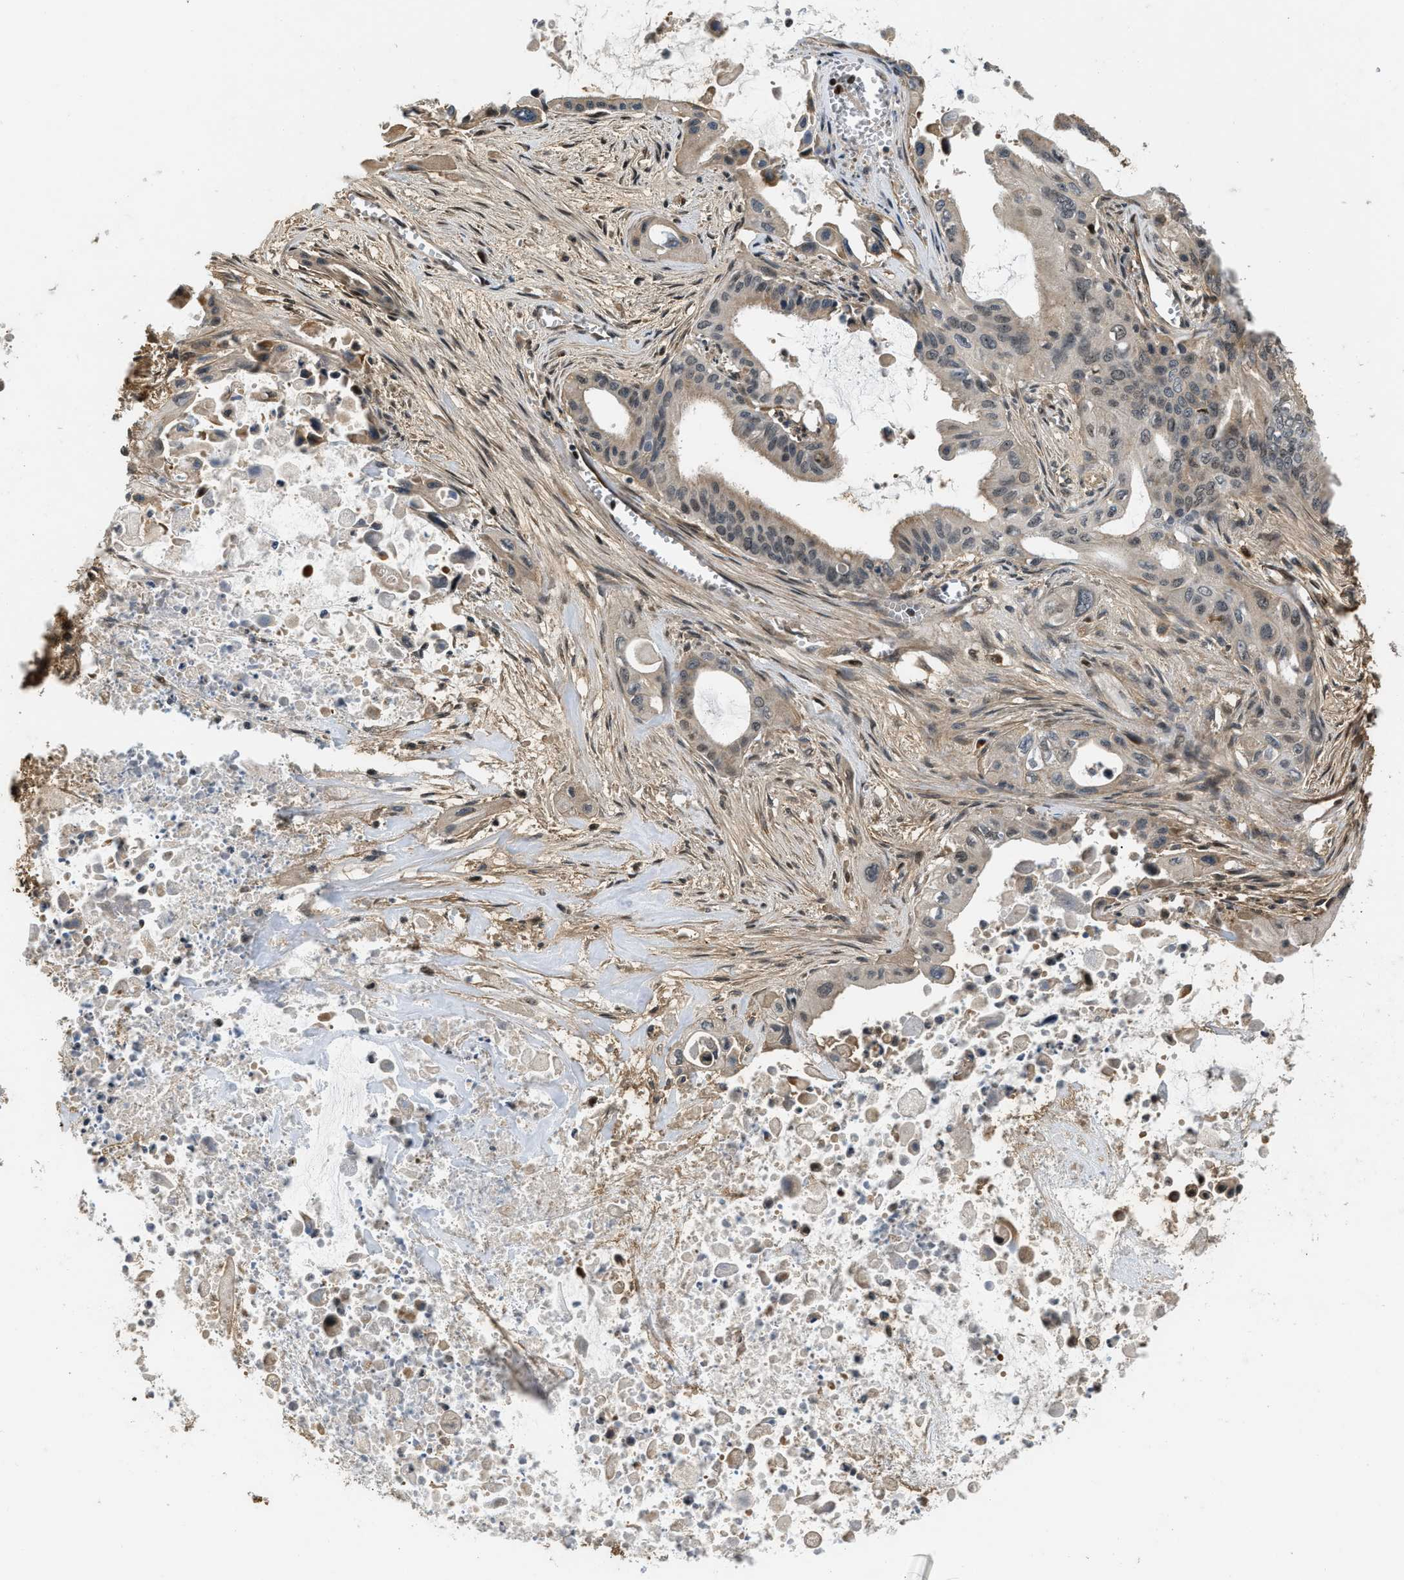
{"staining": {"intensity": "moderate", "quantity": "<25%", "location": "cytoplasmic/membranous,nuclear"}, "tissue": "pancreatic cancer", "cell_type": "Tumor cells", "image_type": "cancer", "snomed": [{"axis": "morphology", "description": "Adenocarcinoma, NOS"}, {"axis": "topography", "description": "Pancreas"}], "caption": "Human pancreatic adenocarcinoma stained with a brown dye displays moderate cytoplasmic/membranous and nuclear positive expression in approximately <25% of tumor cells.", "gene": "LTA4H", "patient": {"sex": "male", "age": 73}}